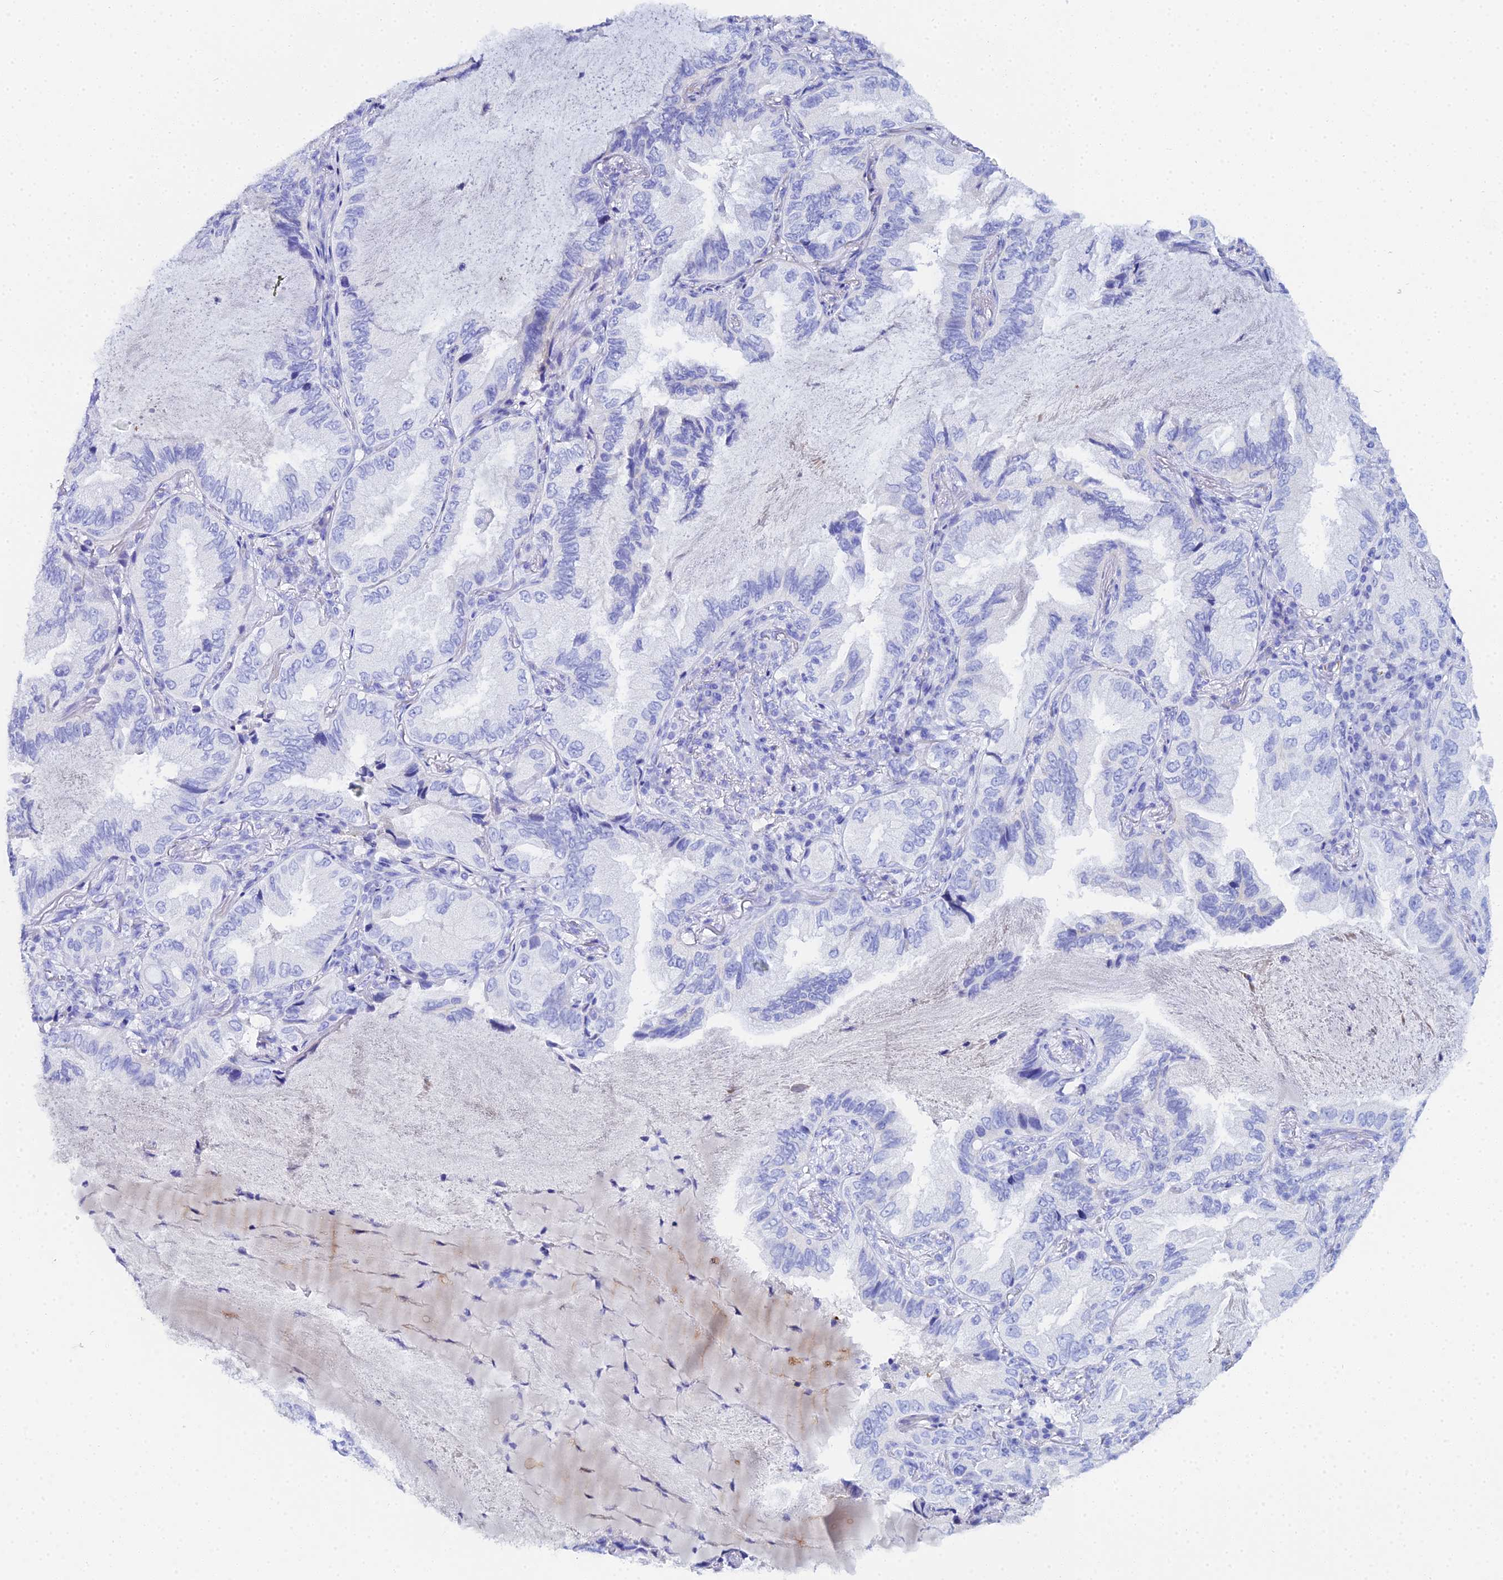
{"staining": {"intensity": "negative", "quantity": "none", "location": "none"}, "tissue": "lung cancer", "cell_type": "Tumor cells", "image_type": "cancer", "snomed": [{"axis": "morphology", "description": "Adenocarcinoma, NOS"}, {"axis": "topography", "description": "Lung"}], "caption": "The image demonstrates no staining of tumor cells in lung cancer.", "gene": "CELA3A", "patient": {"sex": "female", "age": 69}}